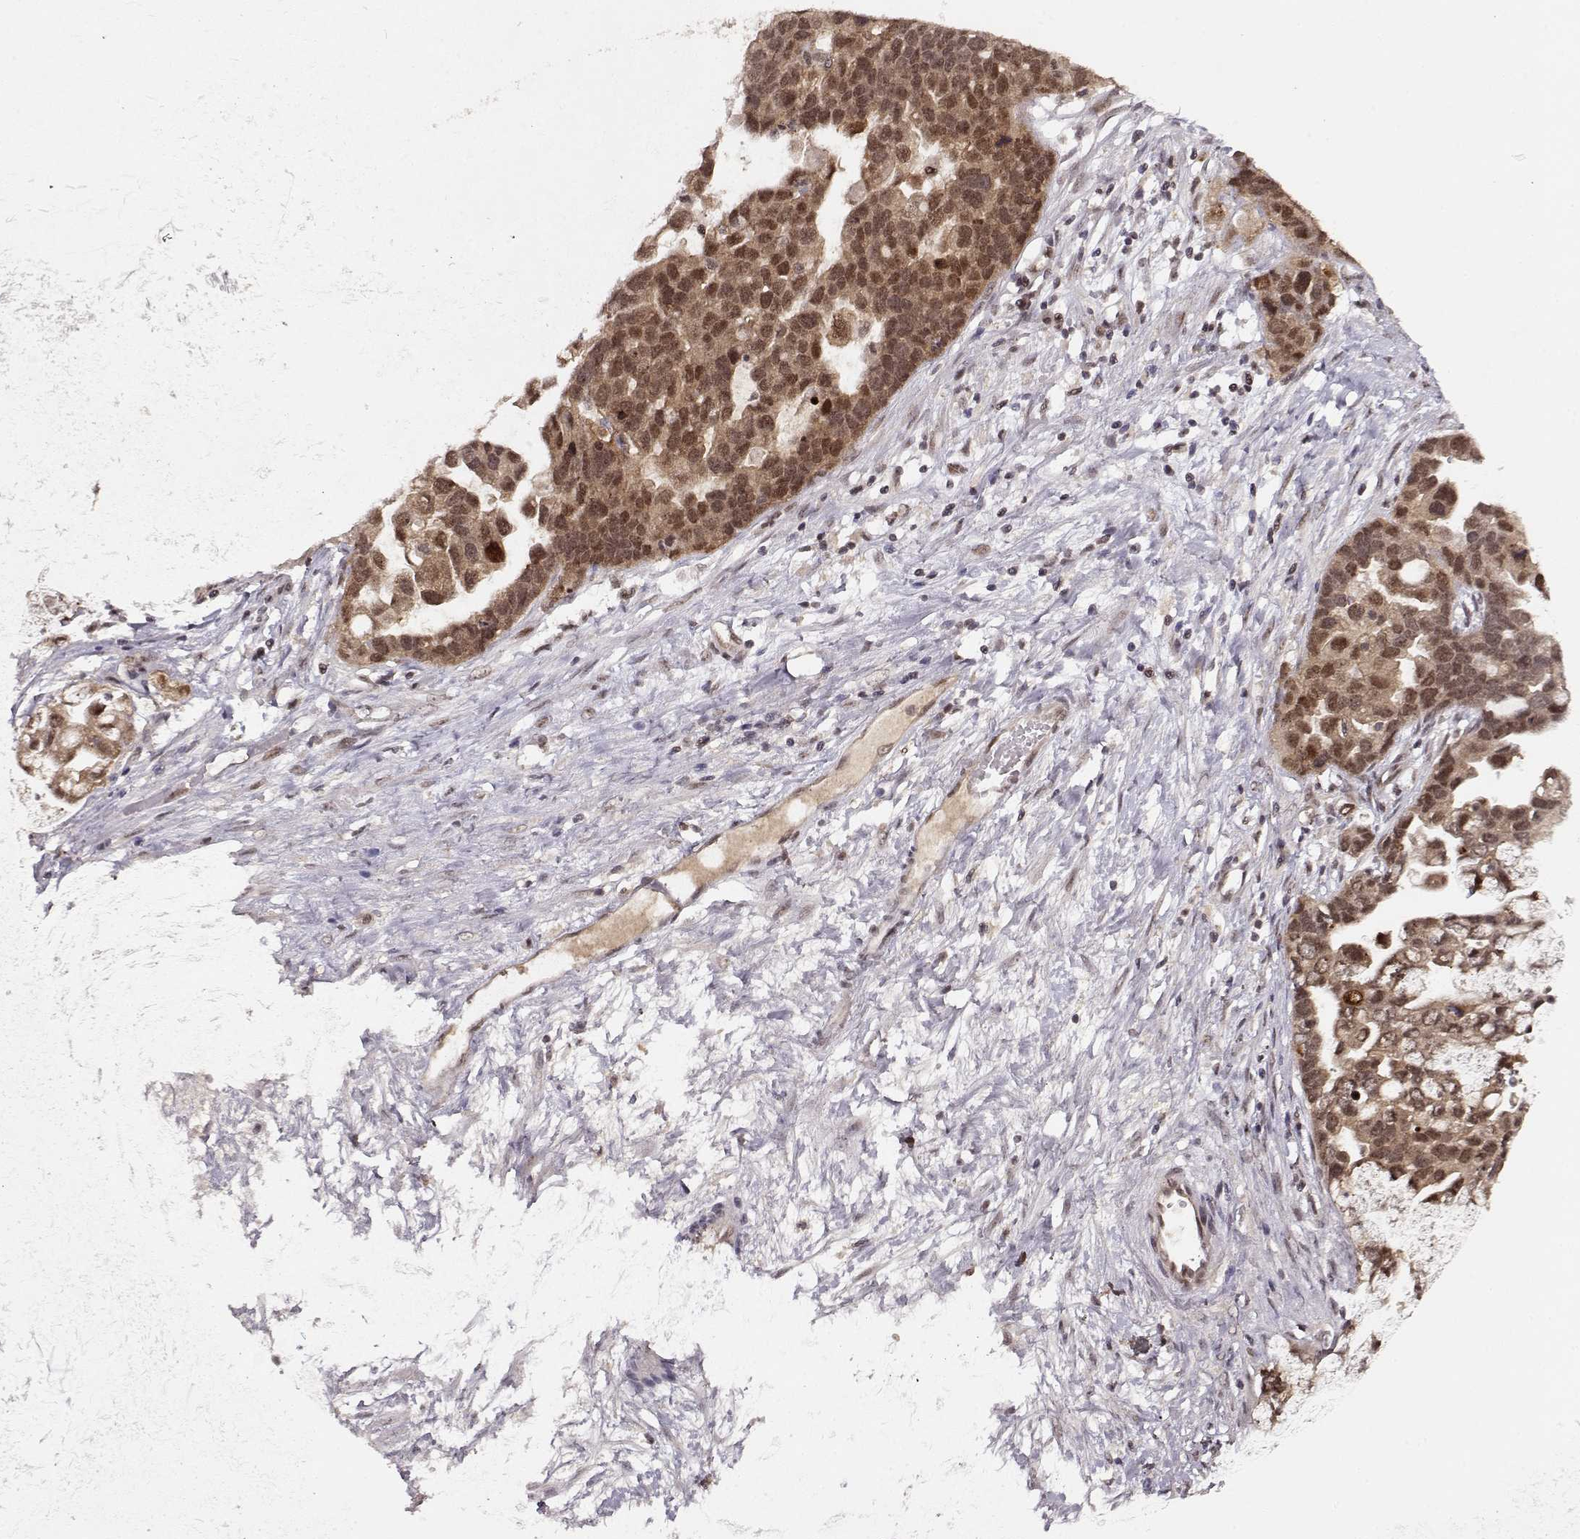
{"staining": {"intensity": "moderate", "quantity": "25%-75%", "location": "cytoplasmic/membranous,nuclear"}, "tissue": "ovarian cancer", "cell_type": "Tumor cells", "image_type": "cancer", "snomed": [{"axis": "morphology", "description": "Cystadenocarcinoma, serous, NOS"}, {"axis": "topography", "description": "Ovary"}], "caption": "Brown immunohistochemical staining in human ovarian cancer (serous cystadenocarcinoma) demonstrates moderate cytoplasmic/membranous and nuclear expression in about 25%-75% of tumor cells.", "gene": "CSNK2A1", "patient": {"sex": "female", "age": 54}}